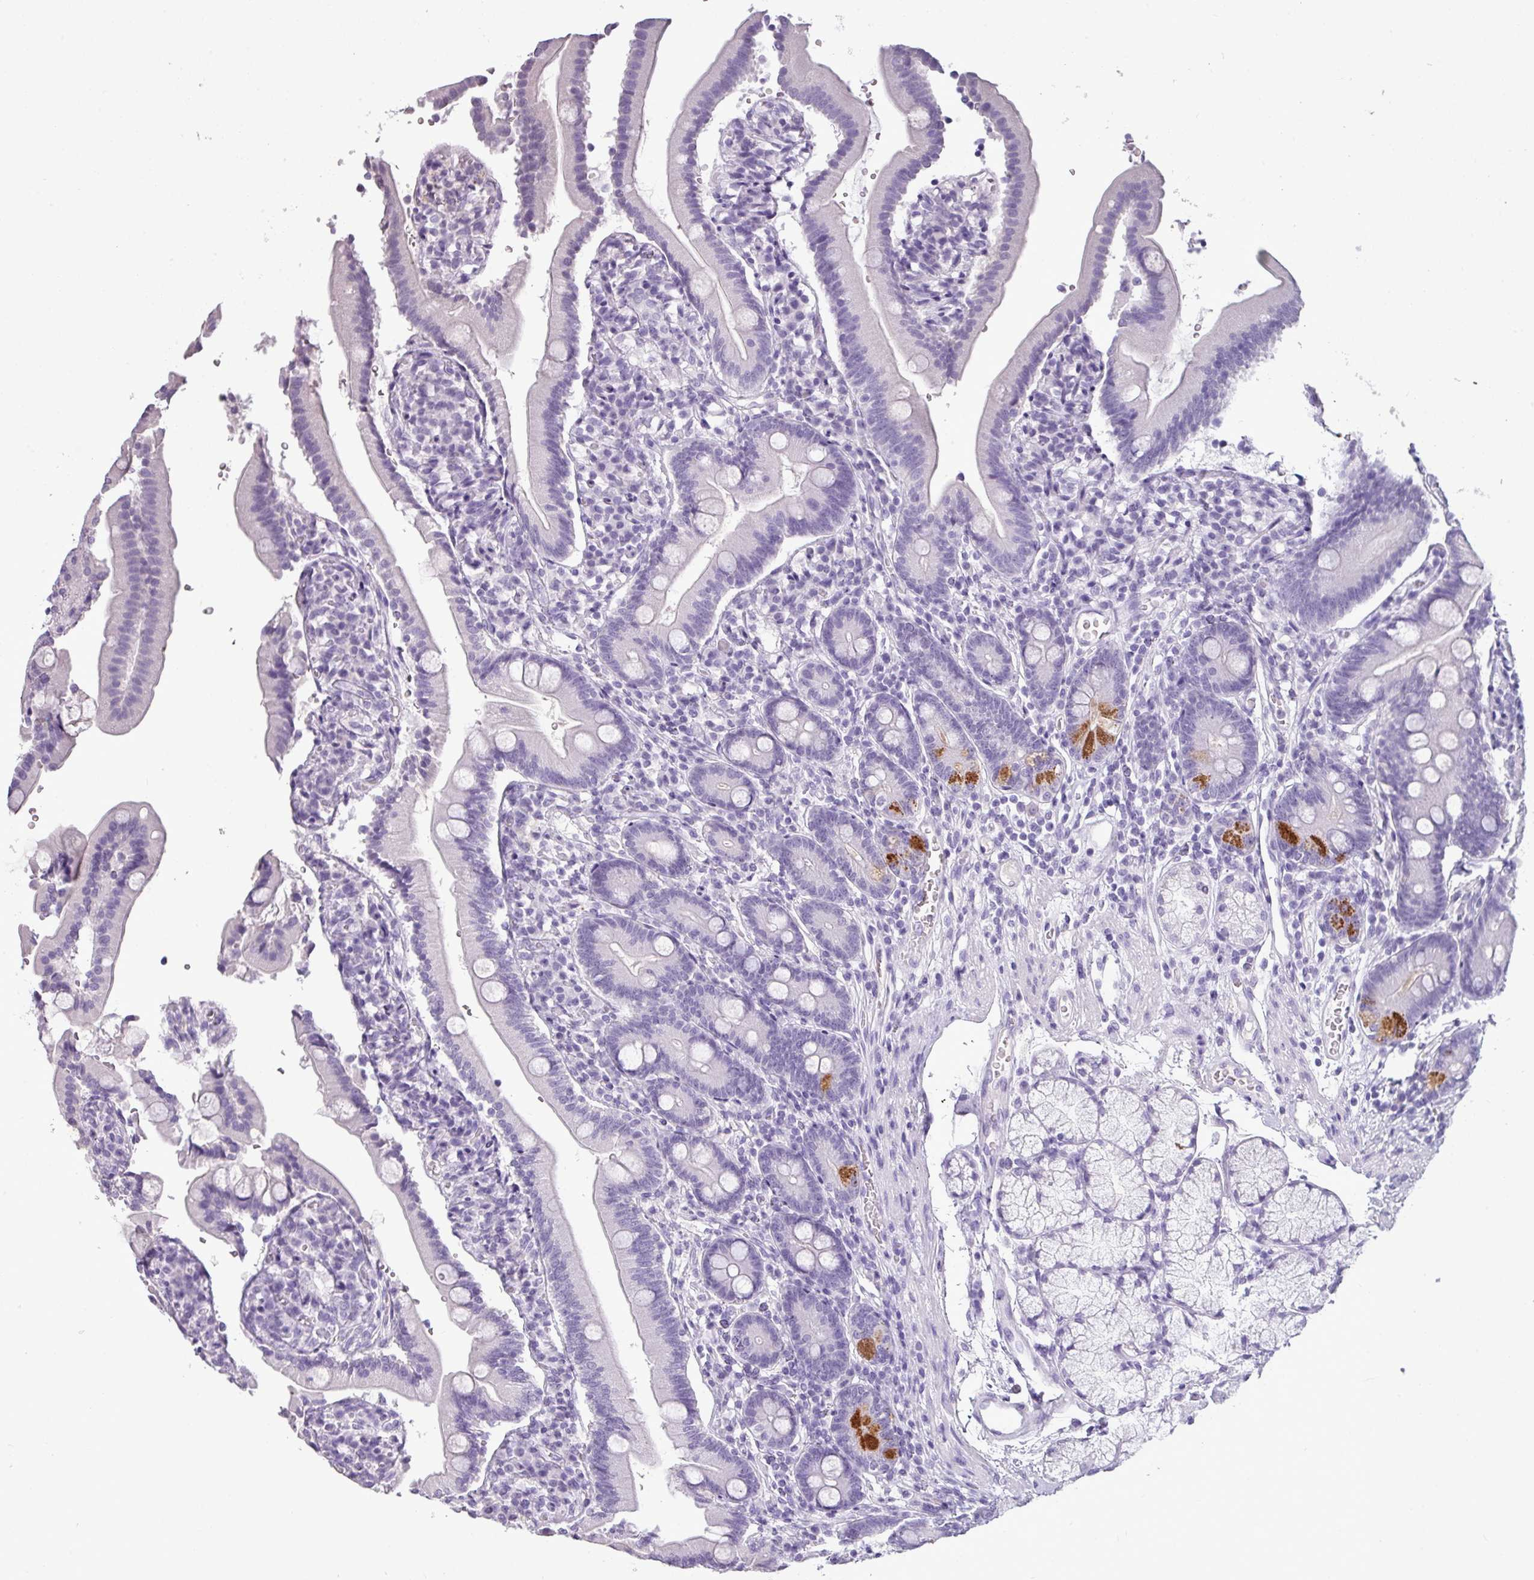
{"staining": {"intensity": "strong", "quantity": "<25%", "location": "cytoplasmic/membranous"}, "tissue": "duodenum", "cell_type": "Glandular cells", "image_type": "normal", "snomed": [{"axis": "morphology", "description": "Normal tissue, NOS"}, {"axis": "topography", "description": "Duodenum"}], "caption": "This image shows immunohistochemistry (IHC) staining of normal duodenum, with medium strong cytoplasmic/membranous expression in approximately <25% of glandular cells.", "gene": "TMEM91", "patient": {"sex": "female", "age": 67}}